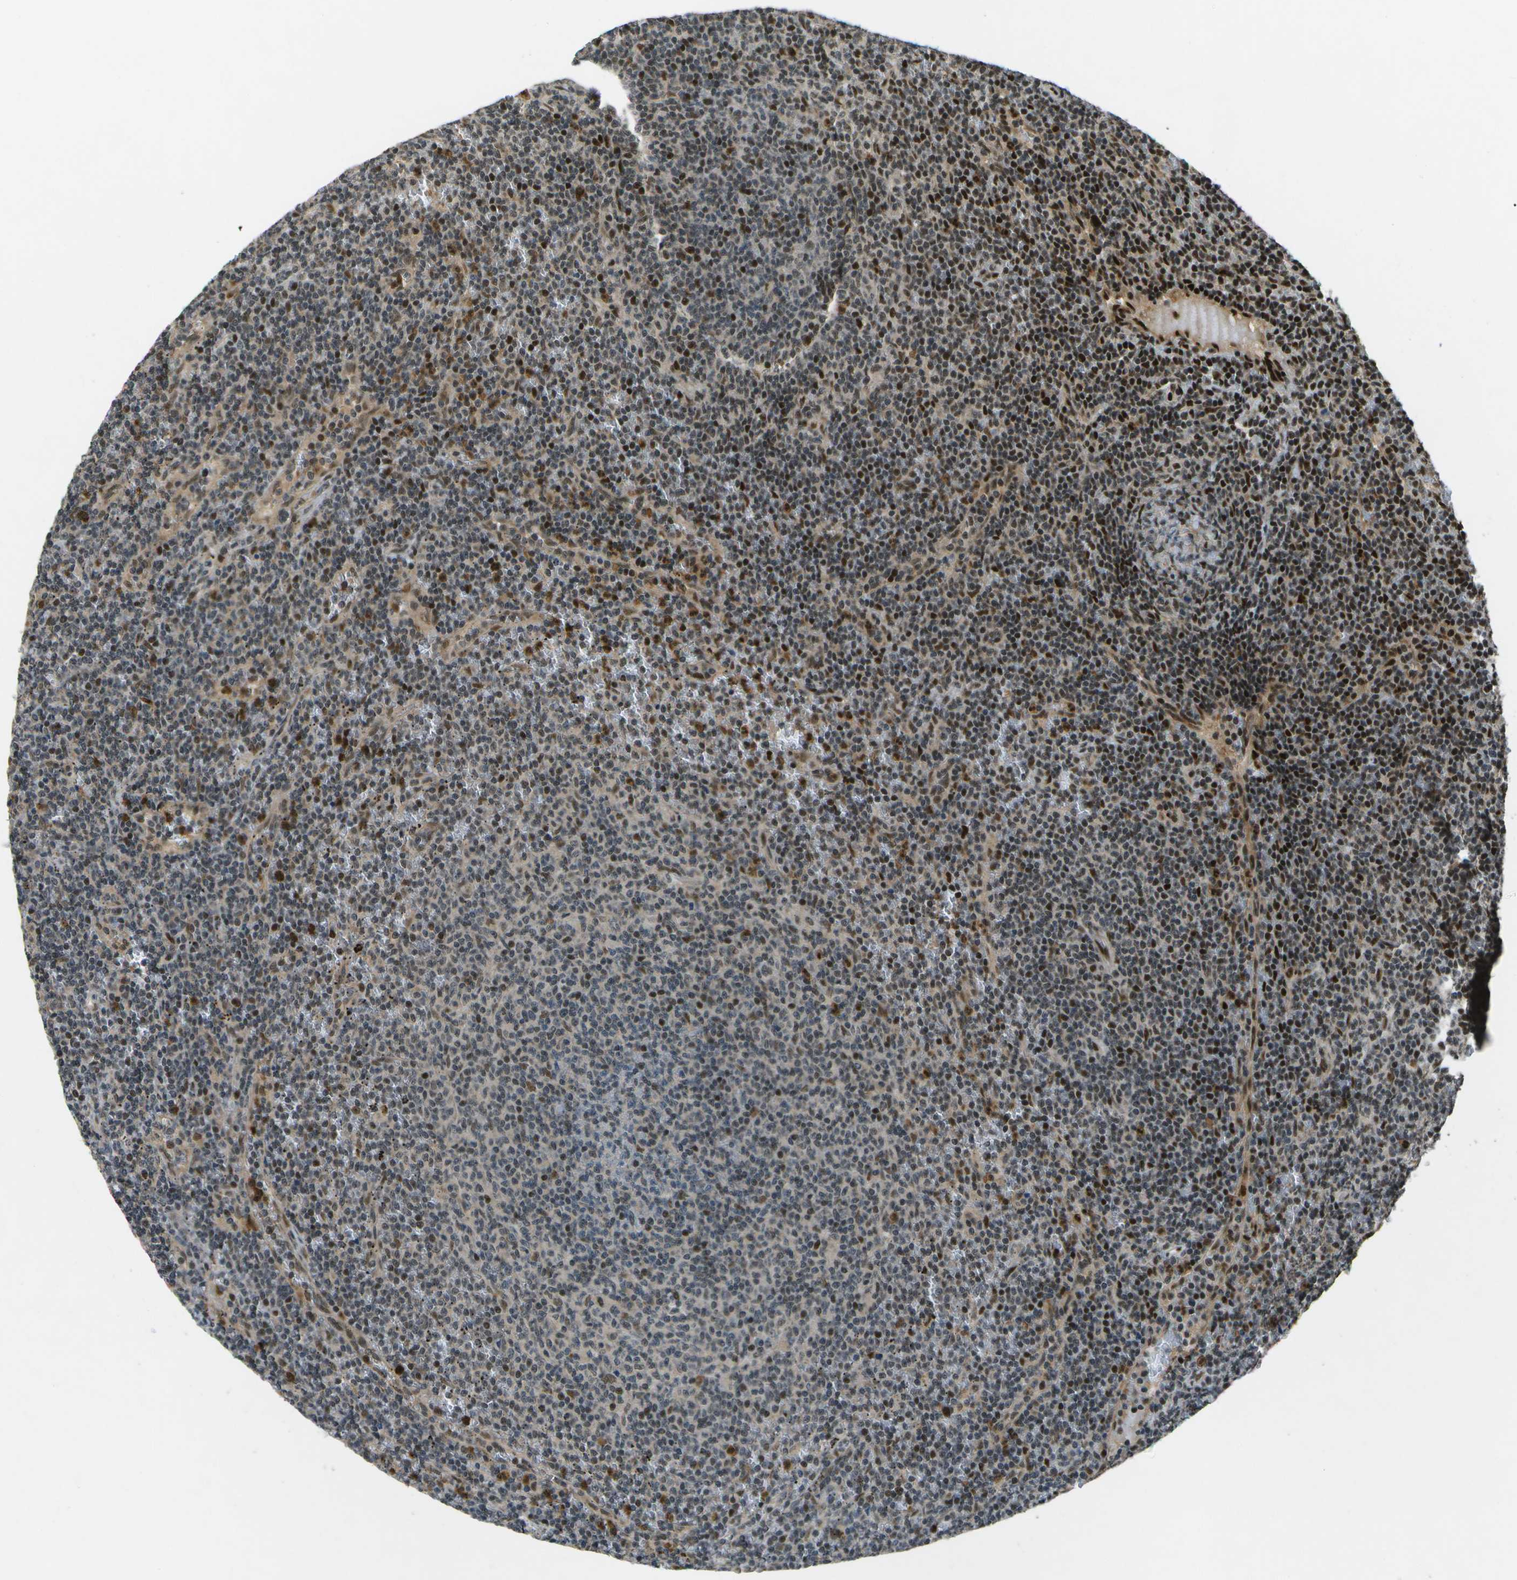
{"staining": {"intensity": "moderate", "quantity": "25%-75%", "location": "nuclear"}, "tissue": "lymphoma", "cell_type": "Tumor cells", "image_type": "cancer", "snomed": [{"axis": "morphology", "description": "Malignant lymphoma, non-Hodgkin's type, Low grade"}, {"axis": "topography", "description": "Spleen"}], "caption": "IHC (DAB) staining of malignant lymphoma, non-Hodgkin's type (low-grade) demonstrates moderate nuclear protein positivity in about 25%-75% of tumor cells. (DAB = brown stain, brightfield microscopy at high magnification).", "gene": "GANC", "patient": {"sex": "female", "age": 50}}